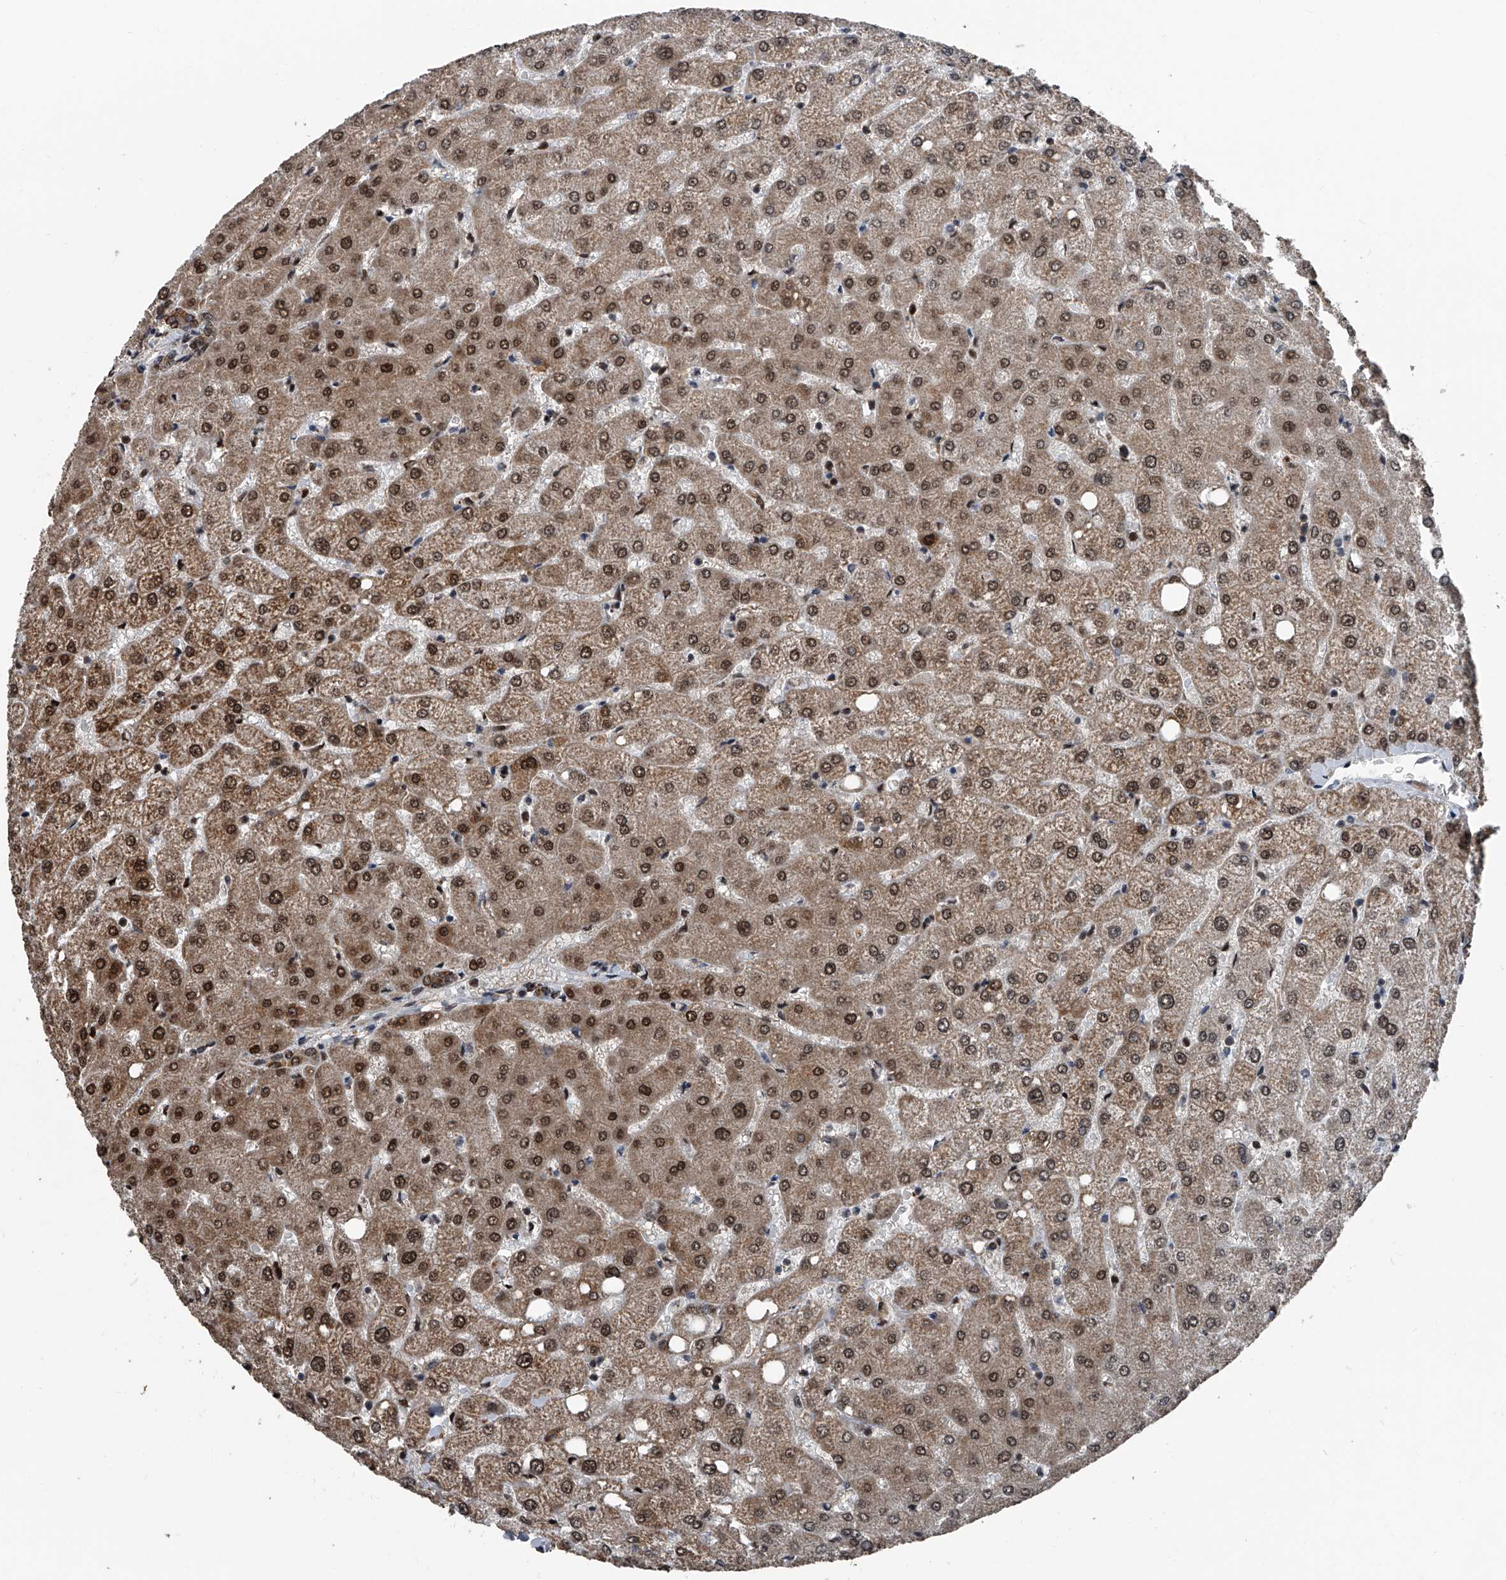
{"staining": {"intensity": "moderate", "quantity": ">75%", "location": "cytoplasmic/membranous,nuclear"}, "tissue": "liver", "cell_type": "Cholangiocytes", "image_type": "normal", "snomed": [{"axis": "morphology", "description": "Normal tissue, NOS"}, {"axis": "topography", "description": "Liver"}], "caption": "Protein staining of unremarkable liver shows moderate cytoplasmic/membranous,nuclear positivity in approximately >75% of cholangiocytes. (Brightfield microscopy of DAB IHC at high magnification).", "gene": "FKBP5", "patient": {"sex": "female", "age": 54}}